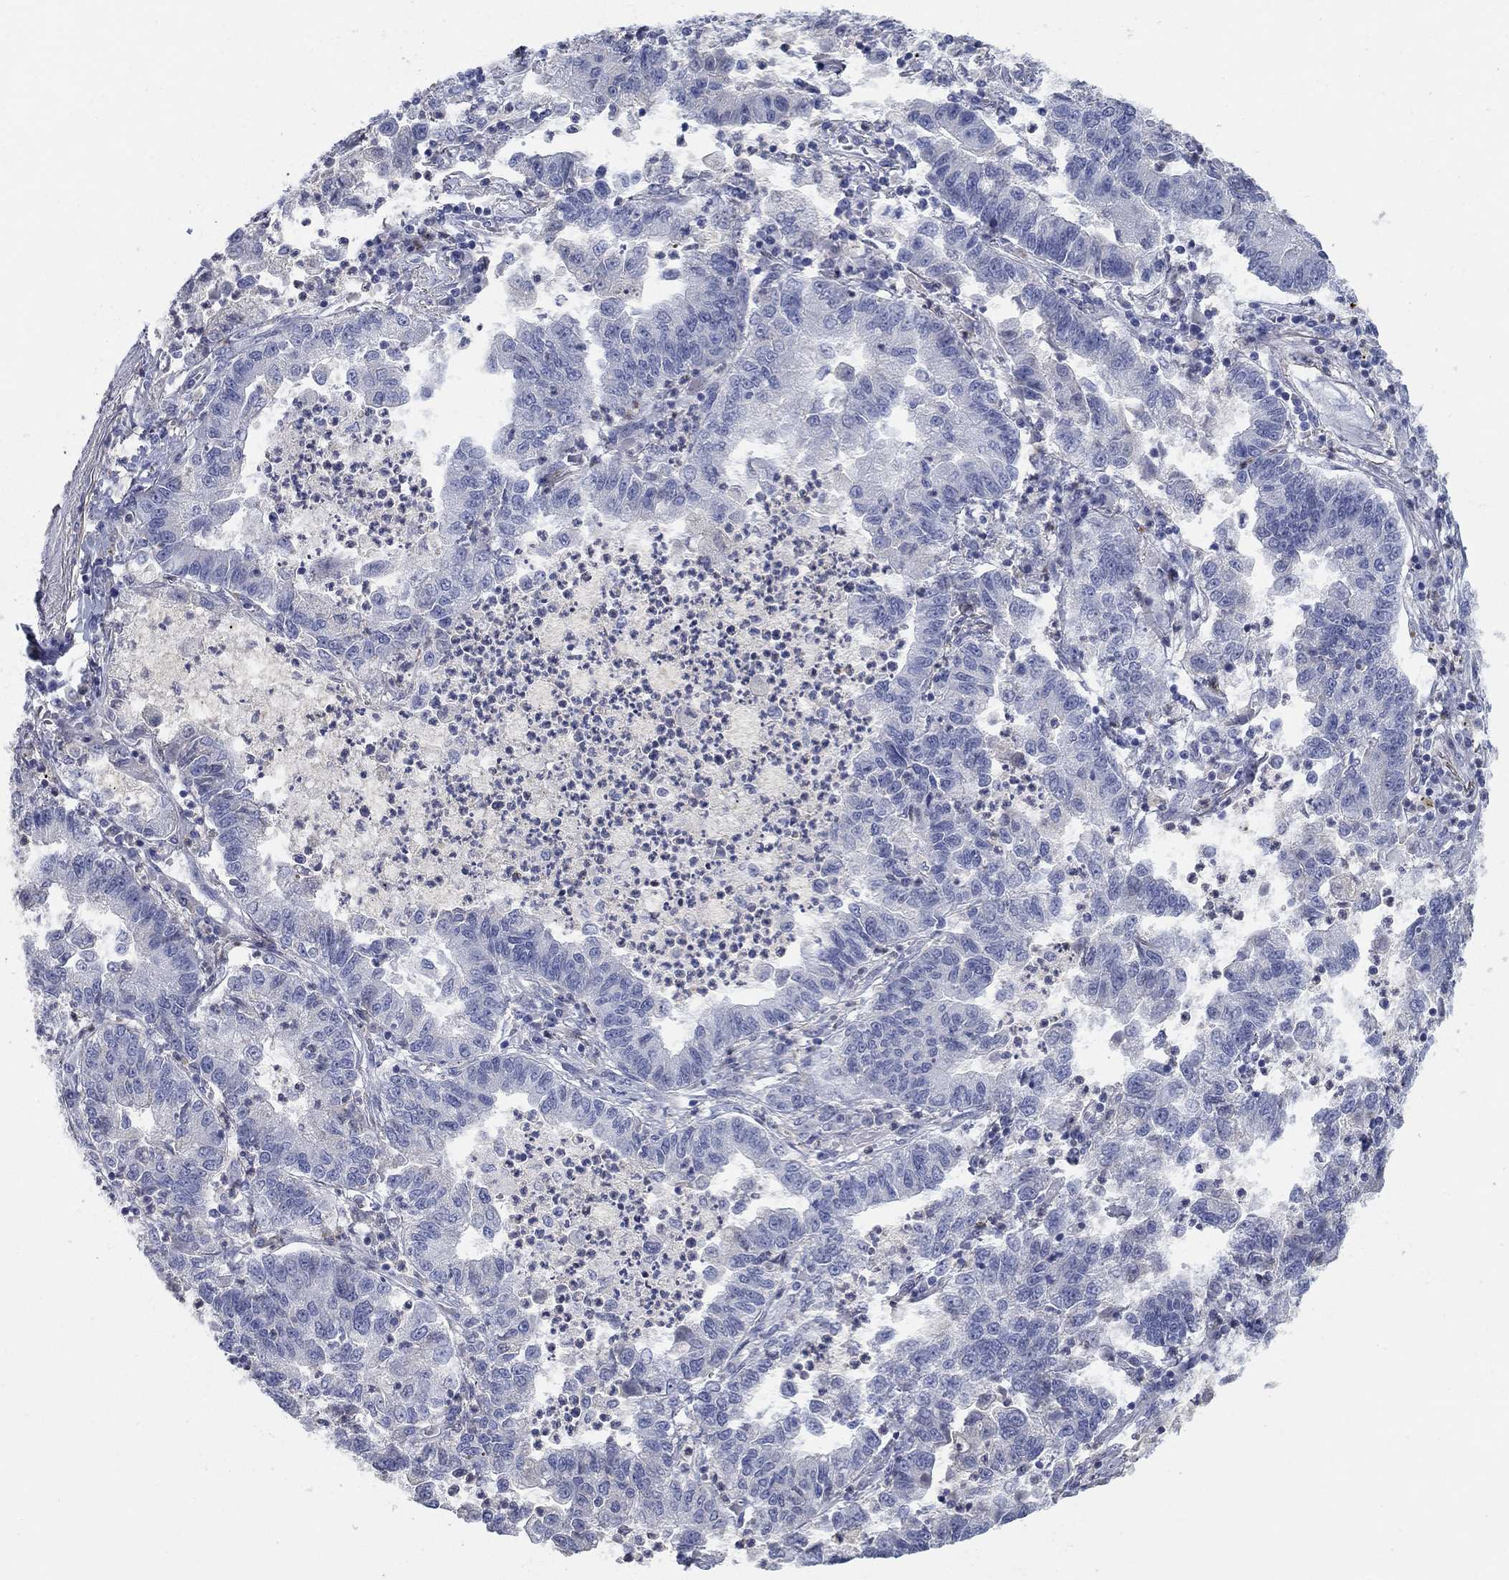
{"staining": {"intensity": "negative", "quantity": "none", "location": "none"}, "tissue": "lung cancer", "cell_type": "Tumor cells", "image_type": "cancer", "snomed": [{"axis": "morphology", "description": "Adenocarcinoma, NOS"}, {"axis": "topography", "description": "Lung"}], "caption": "Immunohistochemical staining of lung cancer shows no significant positivity in tumor cells.", "gene": "TMEM249", "patient": {"sex": "female", "age": 57}}